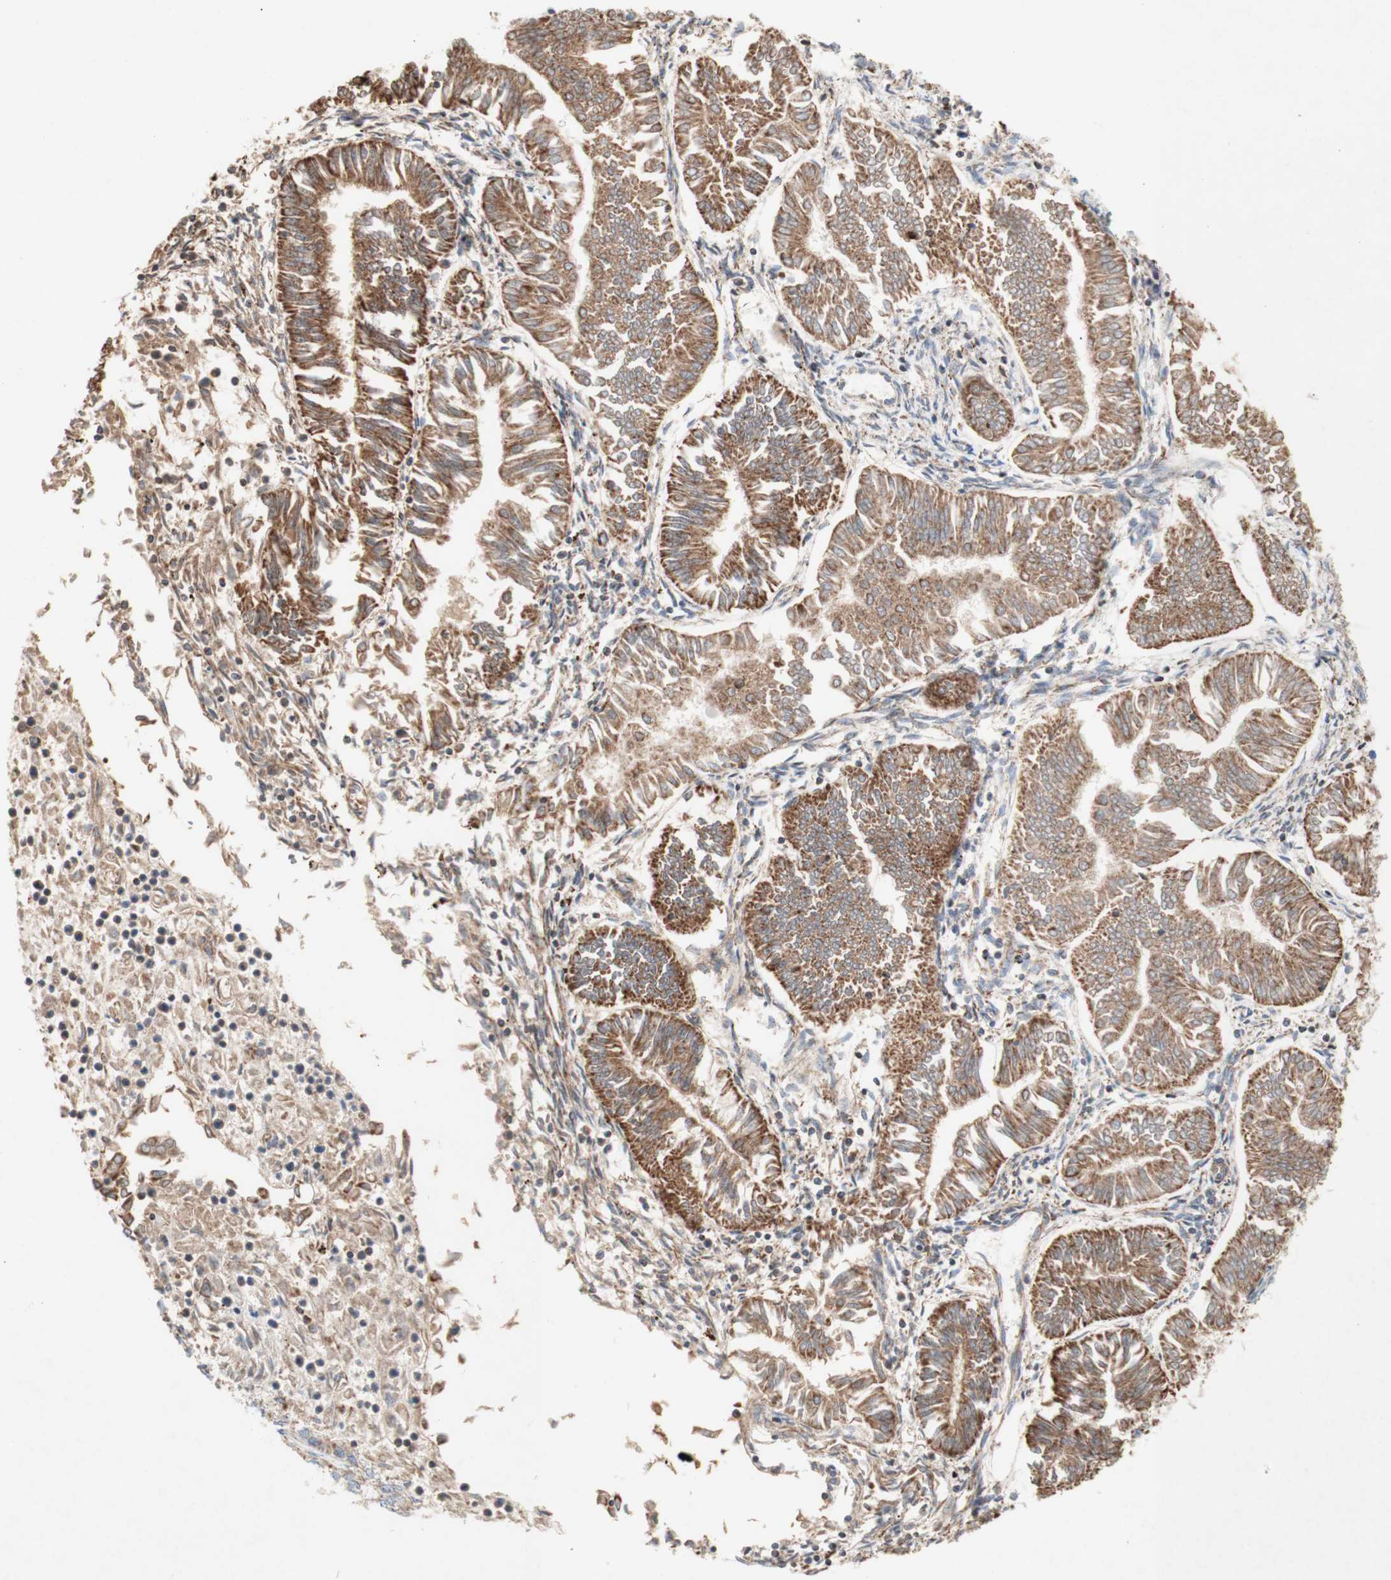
{"staining": {"intensity": "moderate", "quantity": ">75%", "location": "cytoplasmic/membranous"}, "tissue": "endometrial cancer", "cell_type": "Tumor cells", "image_type": "cancer", "snomed": [{"axis": "morphology", "description": "Adenocarcinoma, NOS"}, {"axis": "topography", "description": "Endometrium"}], "caption": "Protein staining by immunohistochemistry reveals moderate cytoplasmic/membranous expression in about >75% of tumor cells in endometrial cancer.", "gene": "SDHB", "patient": {"sex": "female", "age": 53}}